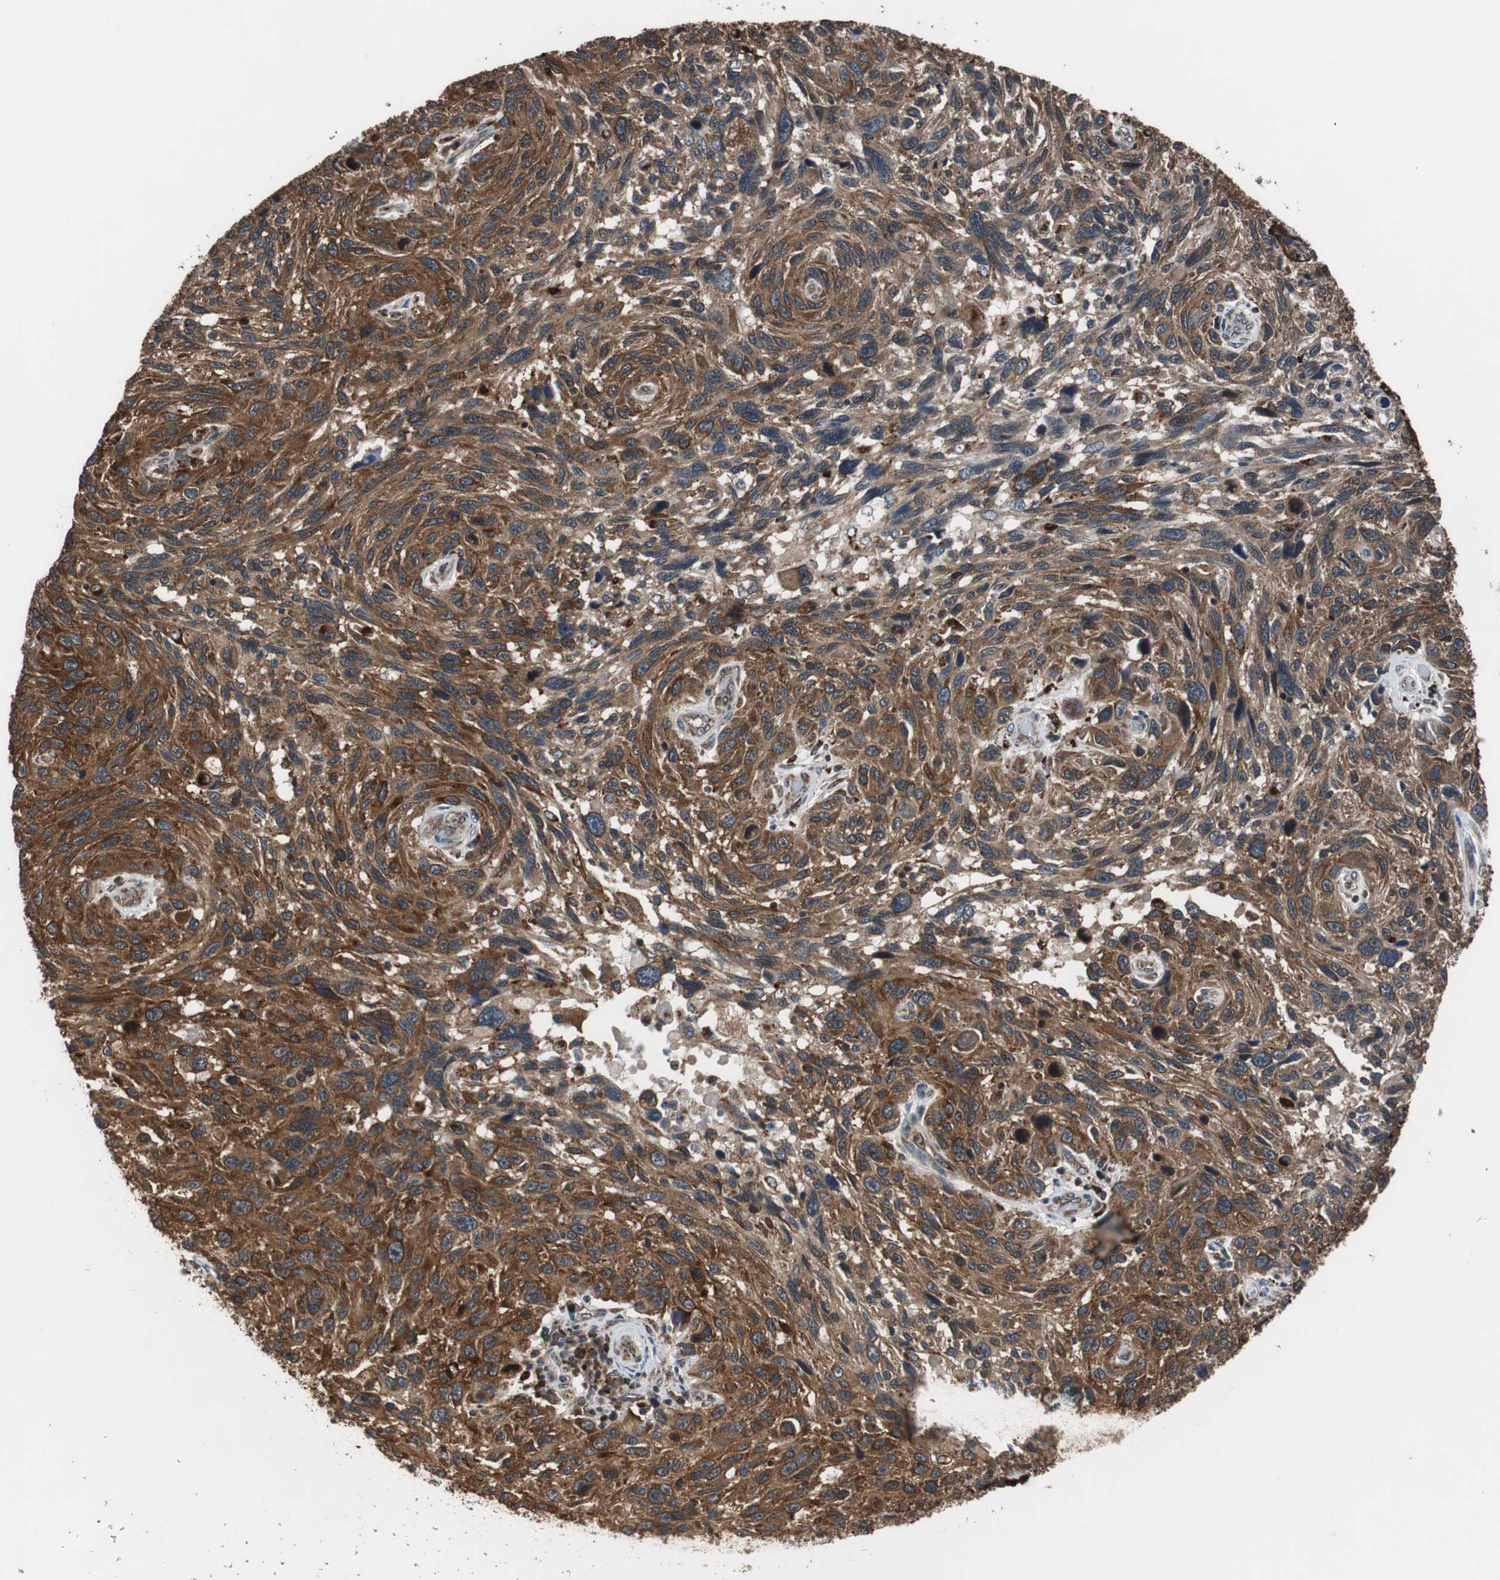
{"staining": {"intensity": "strong", "quantity": ">75%", "location": "cytoplasmic/membranous"}, "tissue": "melanoma", "cell_type": "Tumor cells", "image_type": "cancer", "snomed": [{"axis": "morphology", "description": "Malignant melanoma, NOS"}, {"axis": "topography", "description": "Skin"}], "caption": "Melanoma stained with DAB immunohistochemistry (IHC) shows high levels of strong cytoplasmic/membranous staining in about >75% of tumor cells. (DAB IHC, brown staining for protein, blue staining for nuclei).", "gene": "USP10", "patient": {"sex": "male", "age": 53}}